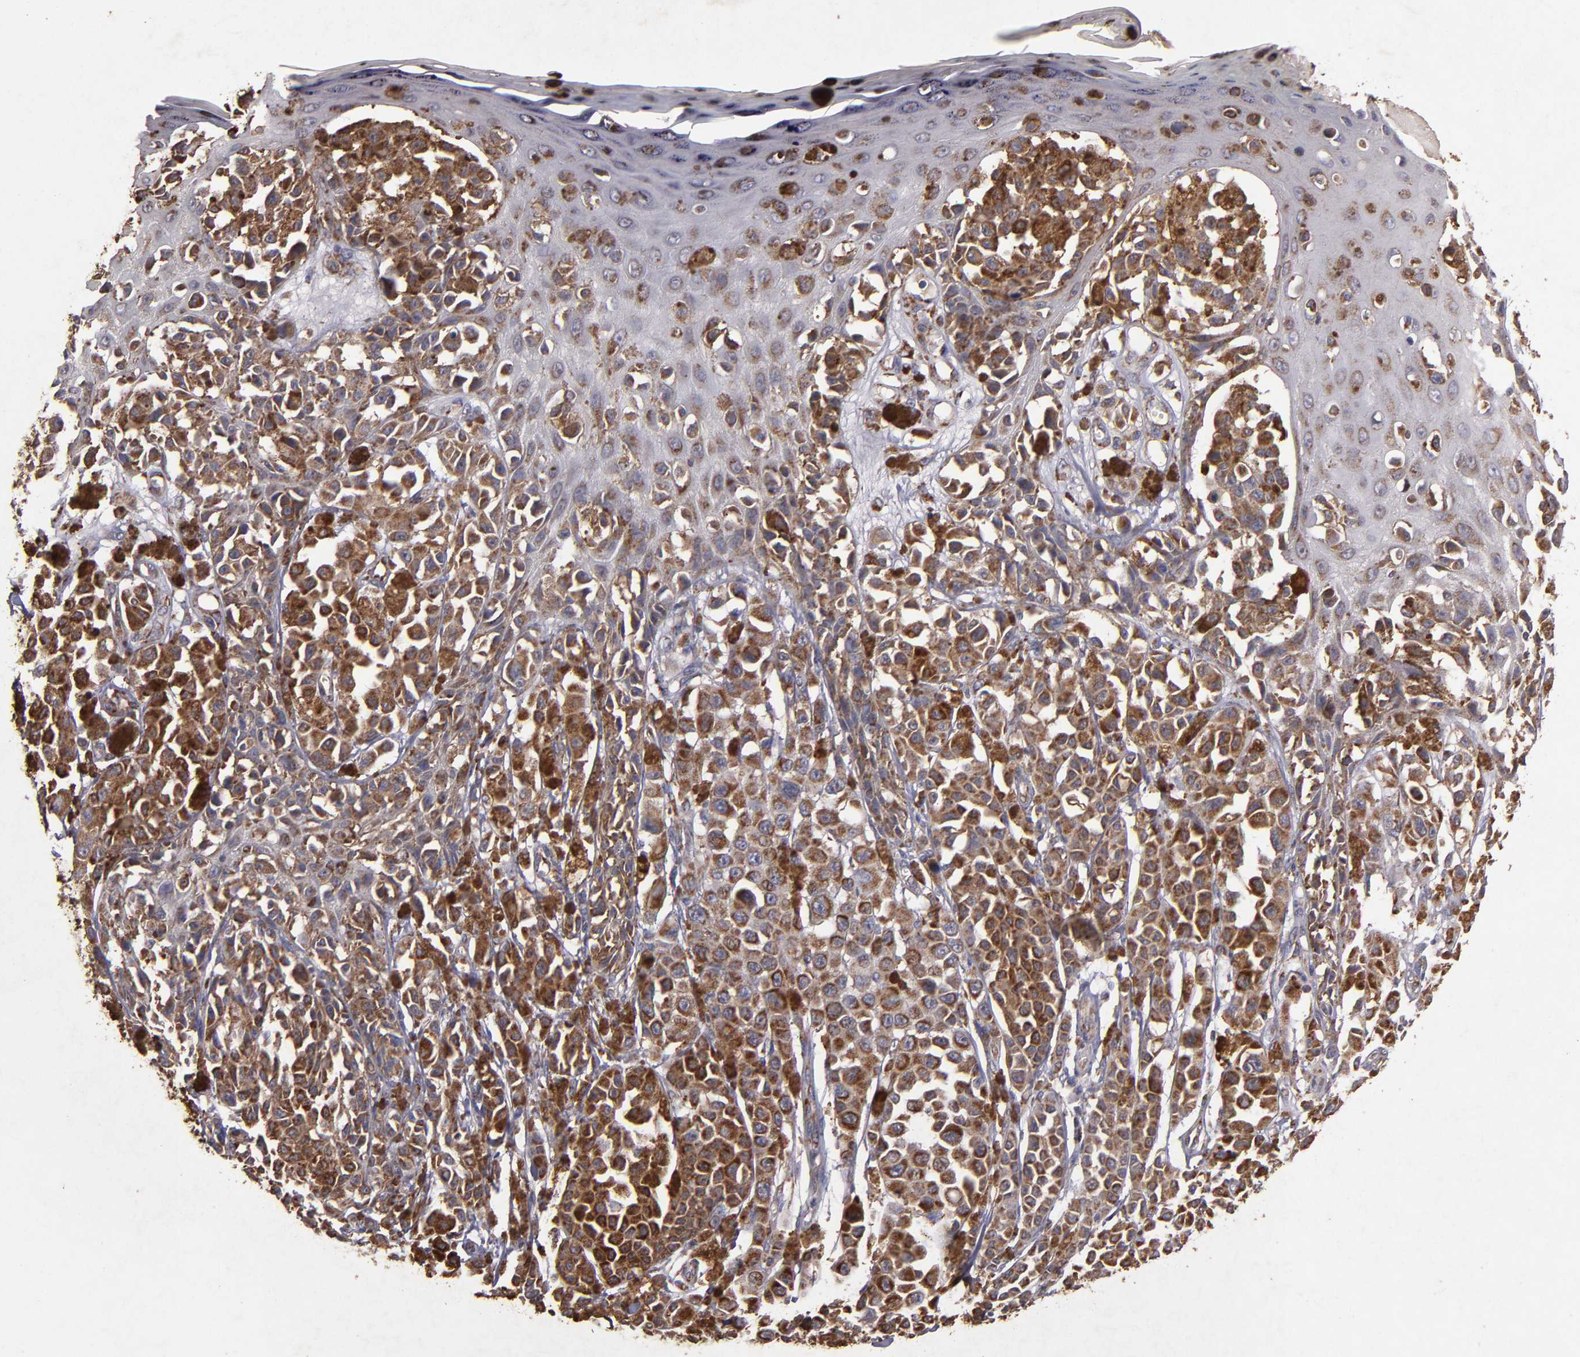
{"staining": {"intensity": "strong", "quantity": ">75%", "location": "cytoplasmic/membranous"}, "tissue": "melanoma", "cell_type": "Tumor cells", "image_type": "cancer", "snomed": [{"axis": "morphology", "description": "Malignant melanoma, NOS"}, {"axis": "topography", "description": "Skin"}], "caption": "Immunohistochemical staining of human malignant melanoma demonstrates high levels of strong cytoplasmic/membranous protein staining in approximately >75% of tumor cells. The protein is stained brown, and the nuclei are stained in blue (DAB (3,3'-diaminobenzidine) IHC with brightfield microscopy, high magnification).", "gene": "TIMM9", "patient": {"sex": "female", "age": 38}}